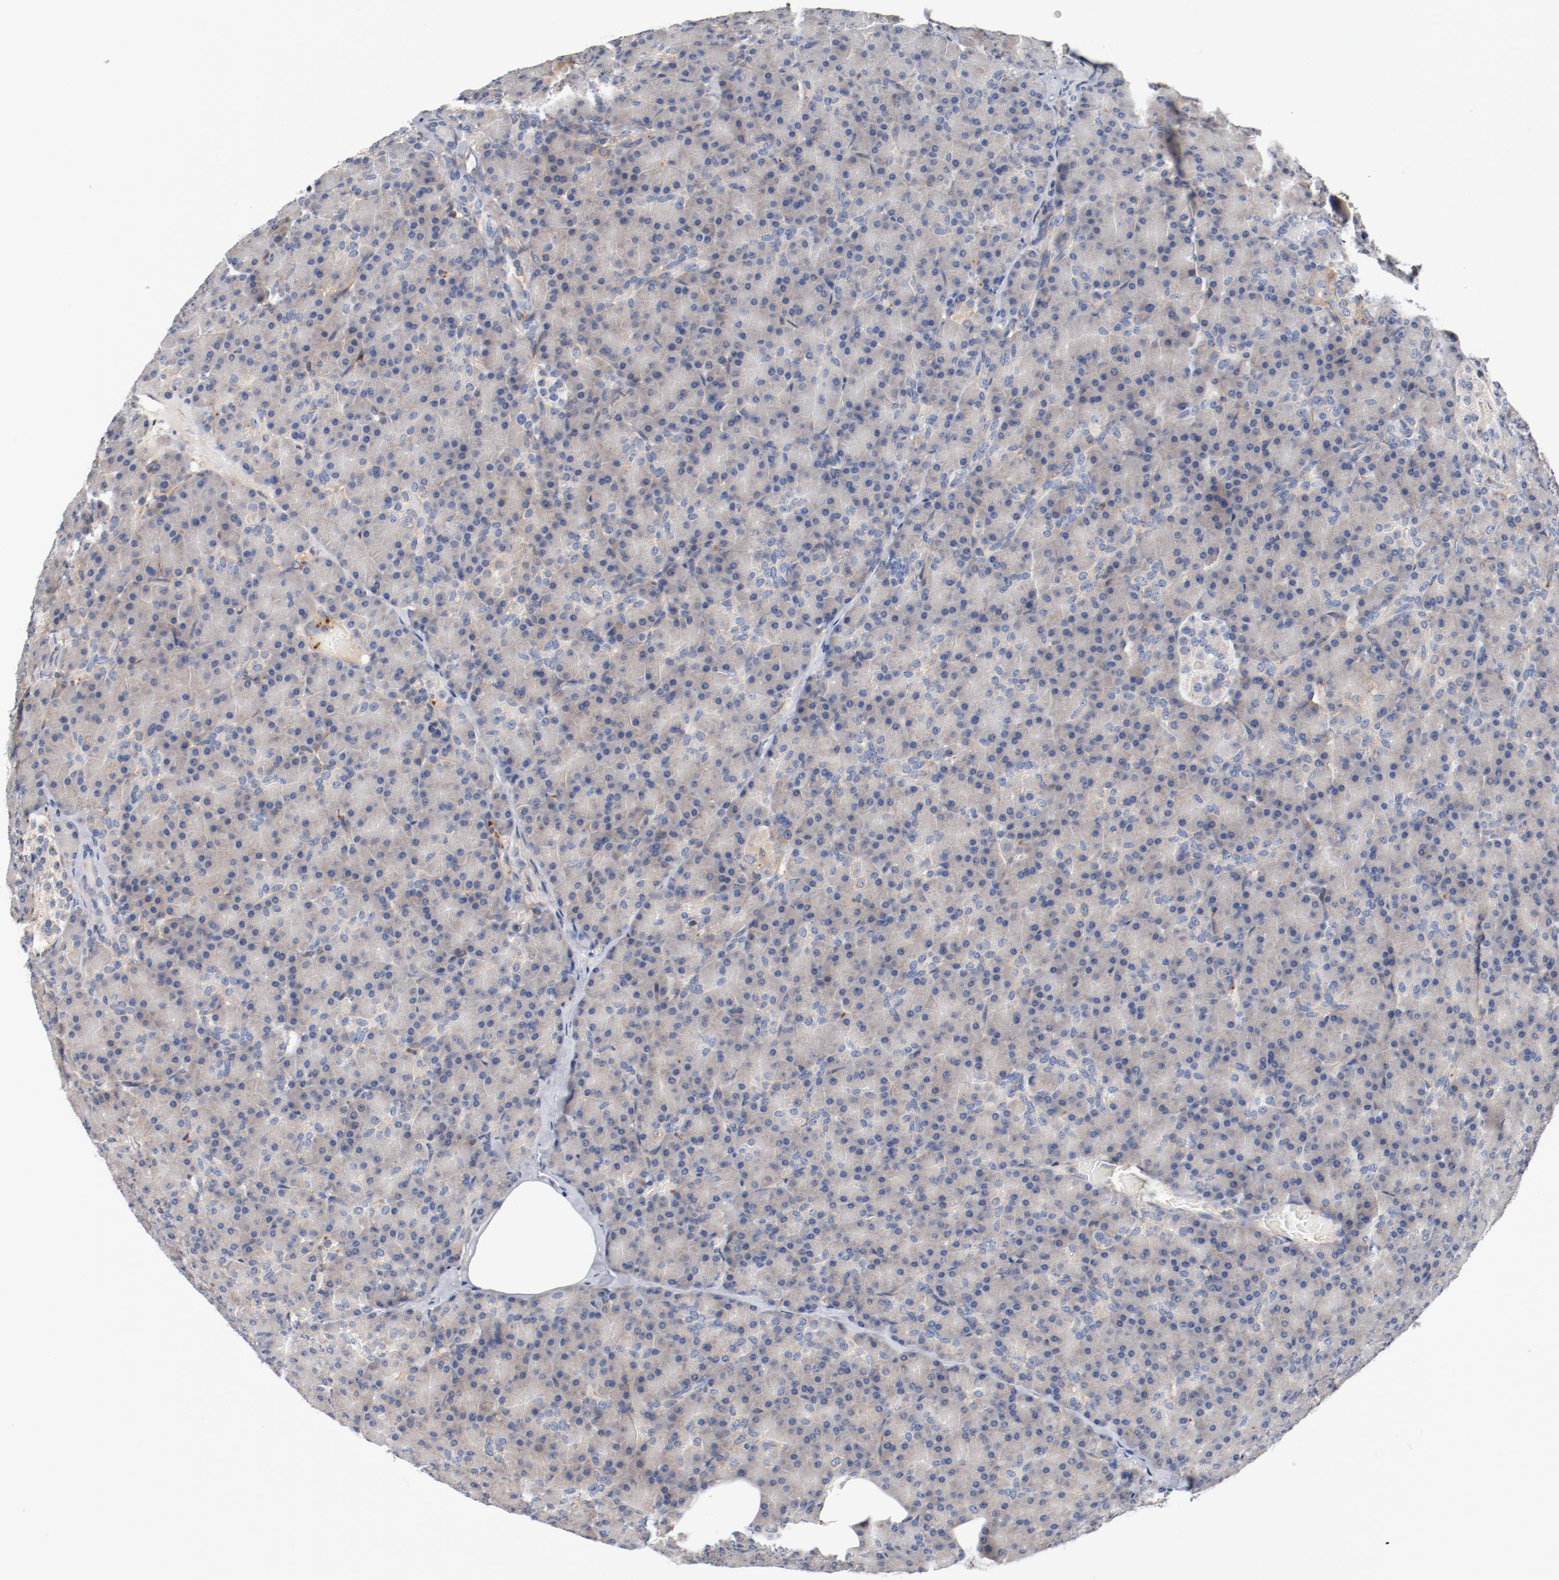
{"staining": {"intensity": "weak", "quantity": ">75%", "location": "cytoplasmic/membranous"}, "tissue": "pancreas", "cell_type": "Exocrine glandular cells", "image_type": "normal", "snomed": [{"axis": "morphology", "description": "Normal tissue, NOS"}, {"axis": "topography", "description": "Pancreas"}], "caption": "Immunohistochemistry (IHC) of normal pancreas demonstrates low levels of weak cytoplasmic/membranous staining in about >75% of exocrine glandular cells. The staining was performed using DAB (3,3'-diaminobenzidine), with brown indicating positive protein expression. Nuclei are stained blue with hematoxylin.", "gene": "ILK", "patient": {"sex": "female", "age": 43}}